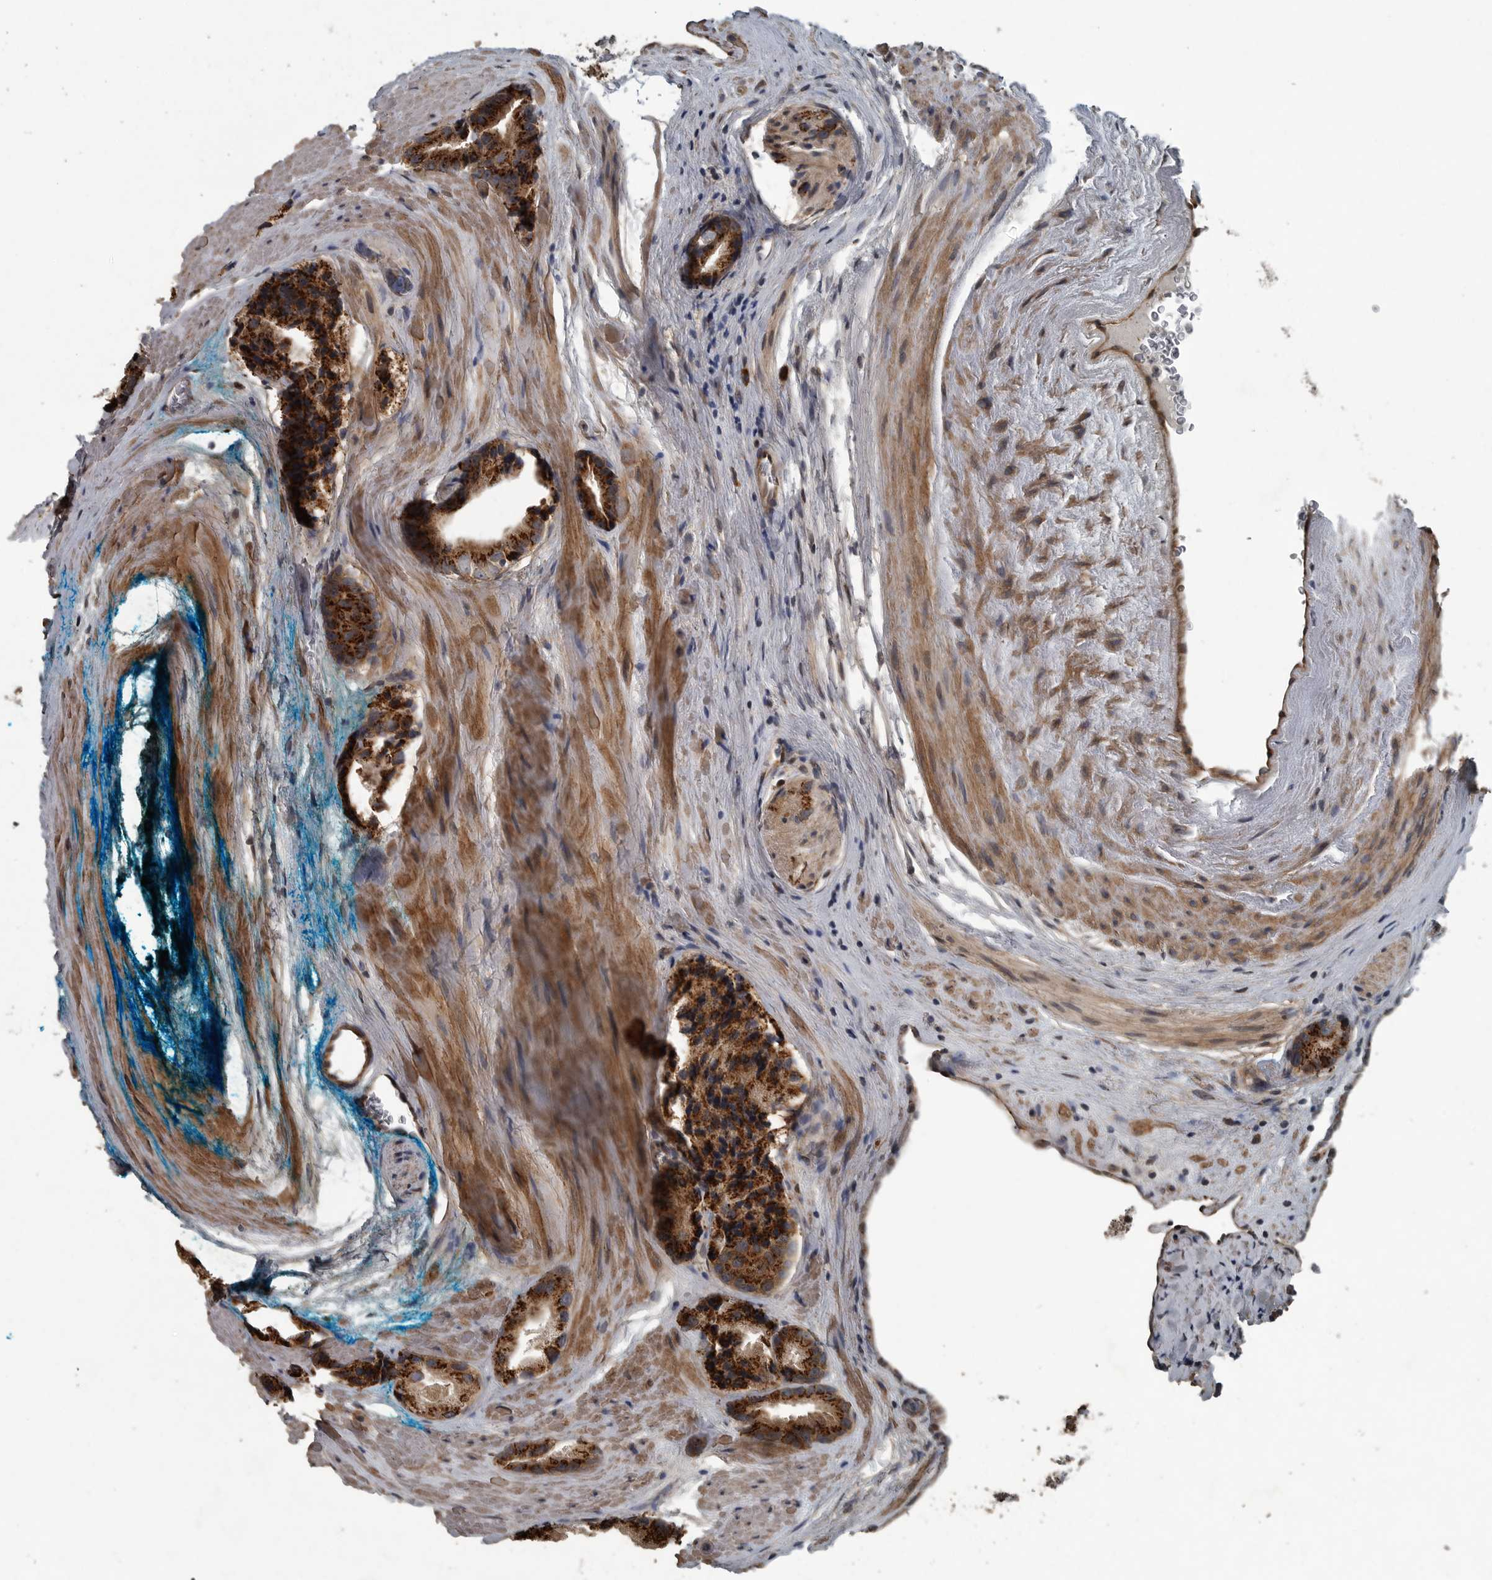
{"staining": {"intensity": "strong", "quantity": ">75%", "location": "cytoplasmic/membranous"}, "tissue": "prostate cancer", "cell_type": "Tumor cells", "image_type": "cancer", "snomed": [{"axis": "morphology", "description": "Adenocarcinoma, High grade"}, {"axis": "topography", "description": "Prostate"}], "caption": "A high-resolution photomicrograph shows immunohistochemistry staining of prostate cancer (high-grade adenocarcinoma), which displays strong cytoplasmic/membranous staining in approximately >75% of tumor cells. (DAB IHC with brightfield microscopy, high magnification).", "gene": "ZNF345", "patient": {"sex": "male", "age": 63}}